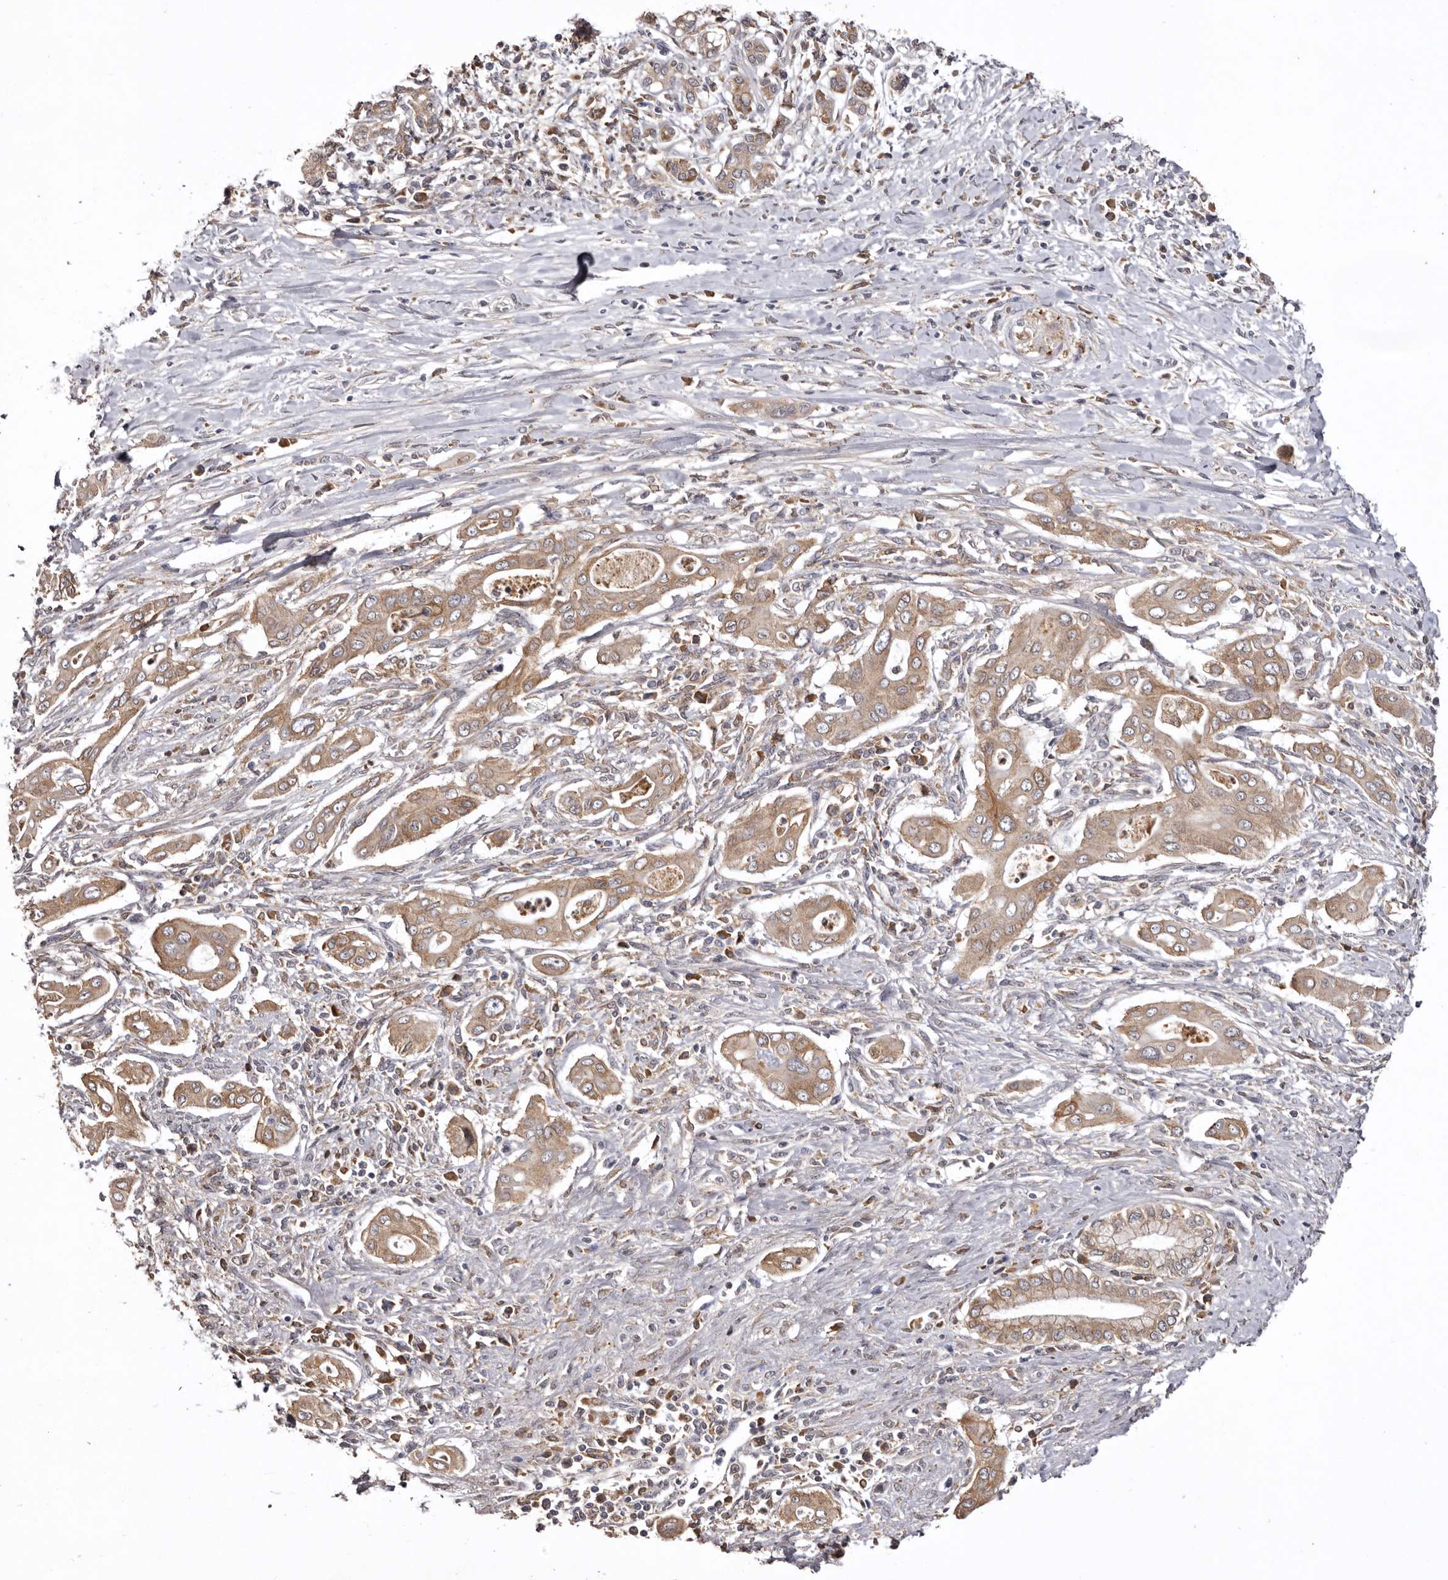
{"staining": {"intensity": "moderate", "quantity": ">75%", "location": "cytoplasmic/membranous"}, "tissue": "pancreatic cancer", "cell_type": "Tumor cells", "image_type": "cancer", "snomed": [{"axis": "morphology", "description": "Adenocarcinoma, NOS"}, {"axis": "topography", "description": "Pancreas"}], "caption": "A photomicrograph of human adenocarcinoma (pancreatic) stained for a protein reveals moderate cytoplasmic/membranous brown staining in tumor cells.", "gene": "INKA2", "patient": {"sex": "male", "age": 58}}